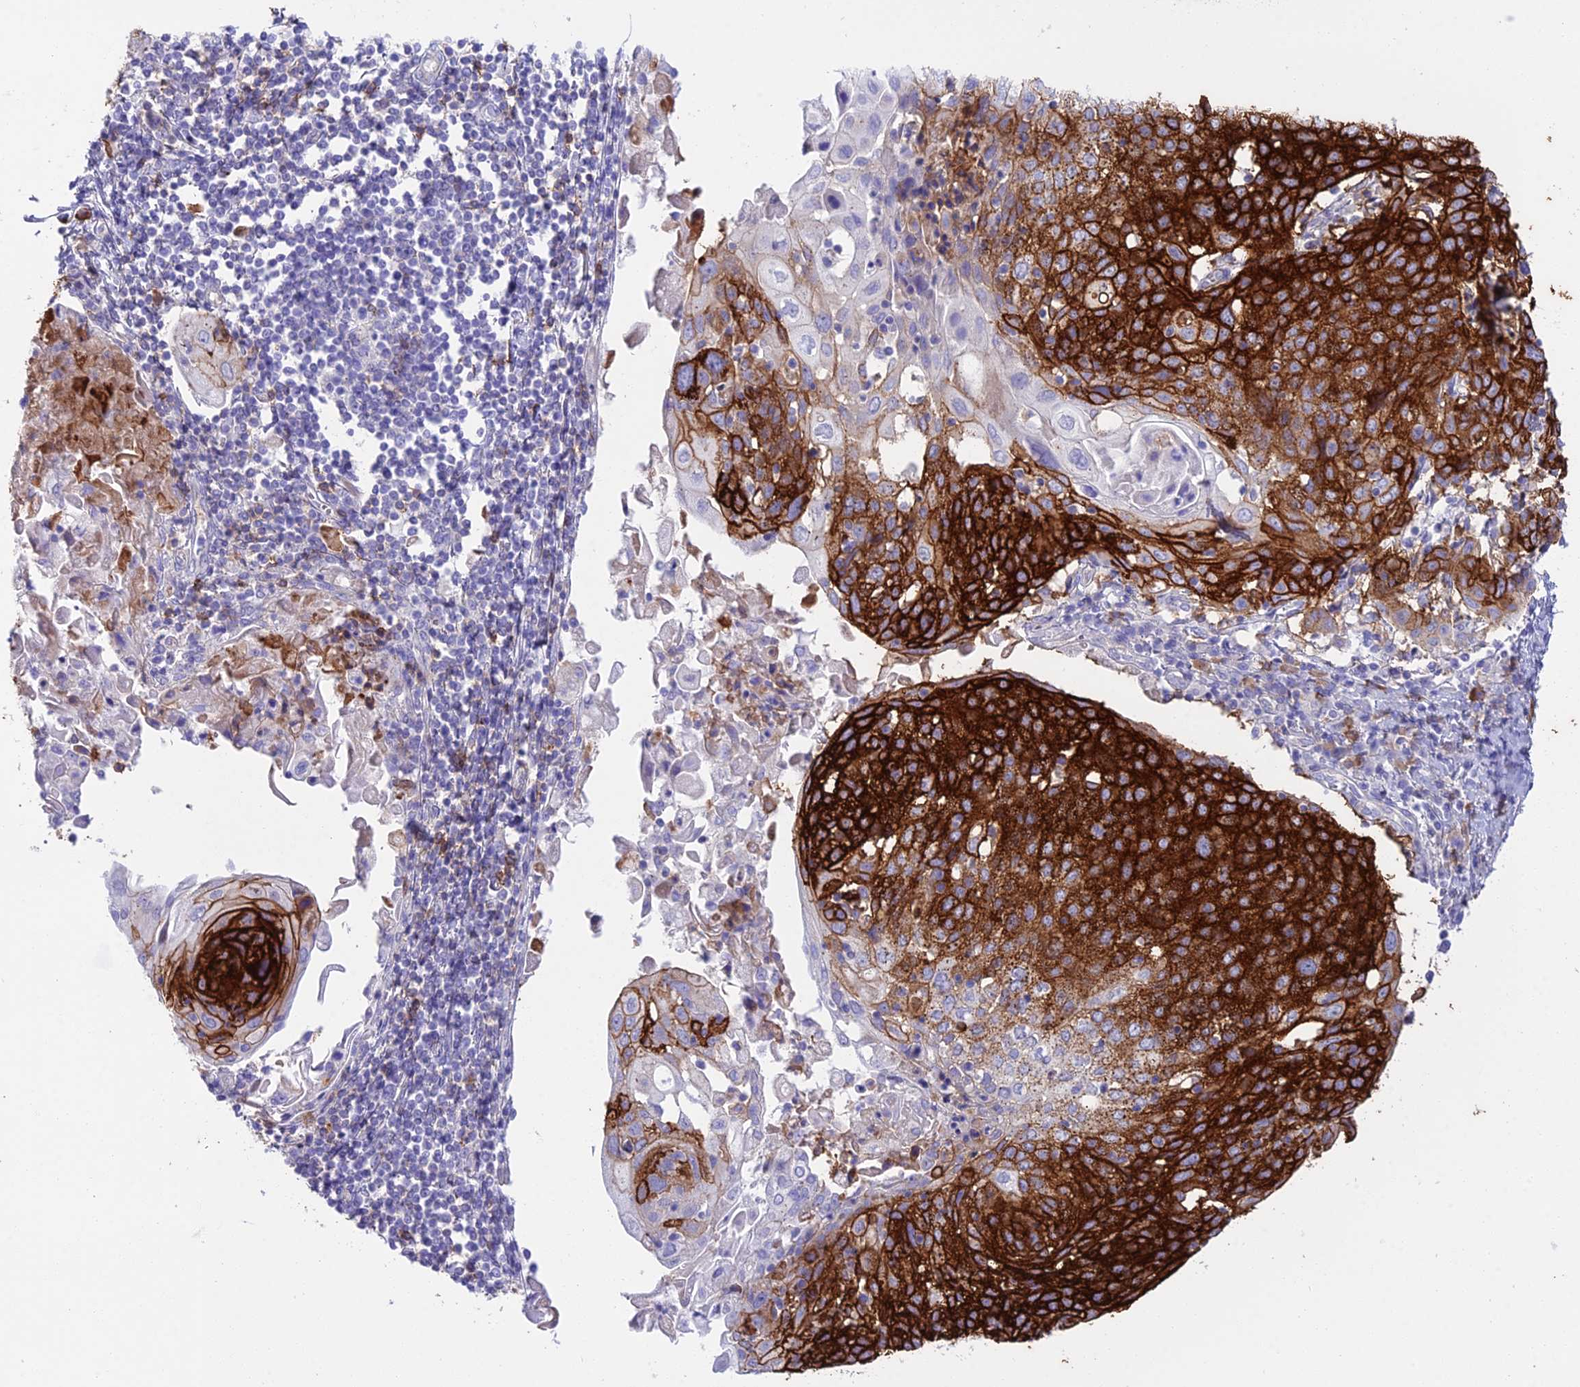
{"staining": {"intensity": "strong", "quantity": ">75%", "location": "cytoplasmic/membranous"}, "tissue": "cervical cancer", "cell_type": "Tumor cells", "image_type": "cancer", "snomed": [{"axis": "morphology", "description": "Squamous cell carcinoma, NOS"}, {"axis": "topography", "description": "Cervix"}], "caption": "A histopathology image showing strong cytoplasmic/membranous expression in about >75% of tumor cells in squamous cell carcinoma (cervical), as visualized by brown immunohistochemical staining.", "gene": "OR1Q1", "patient": {"sex": "female", "age": 67}}